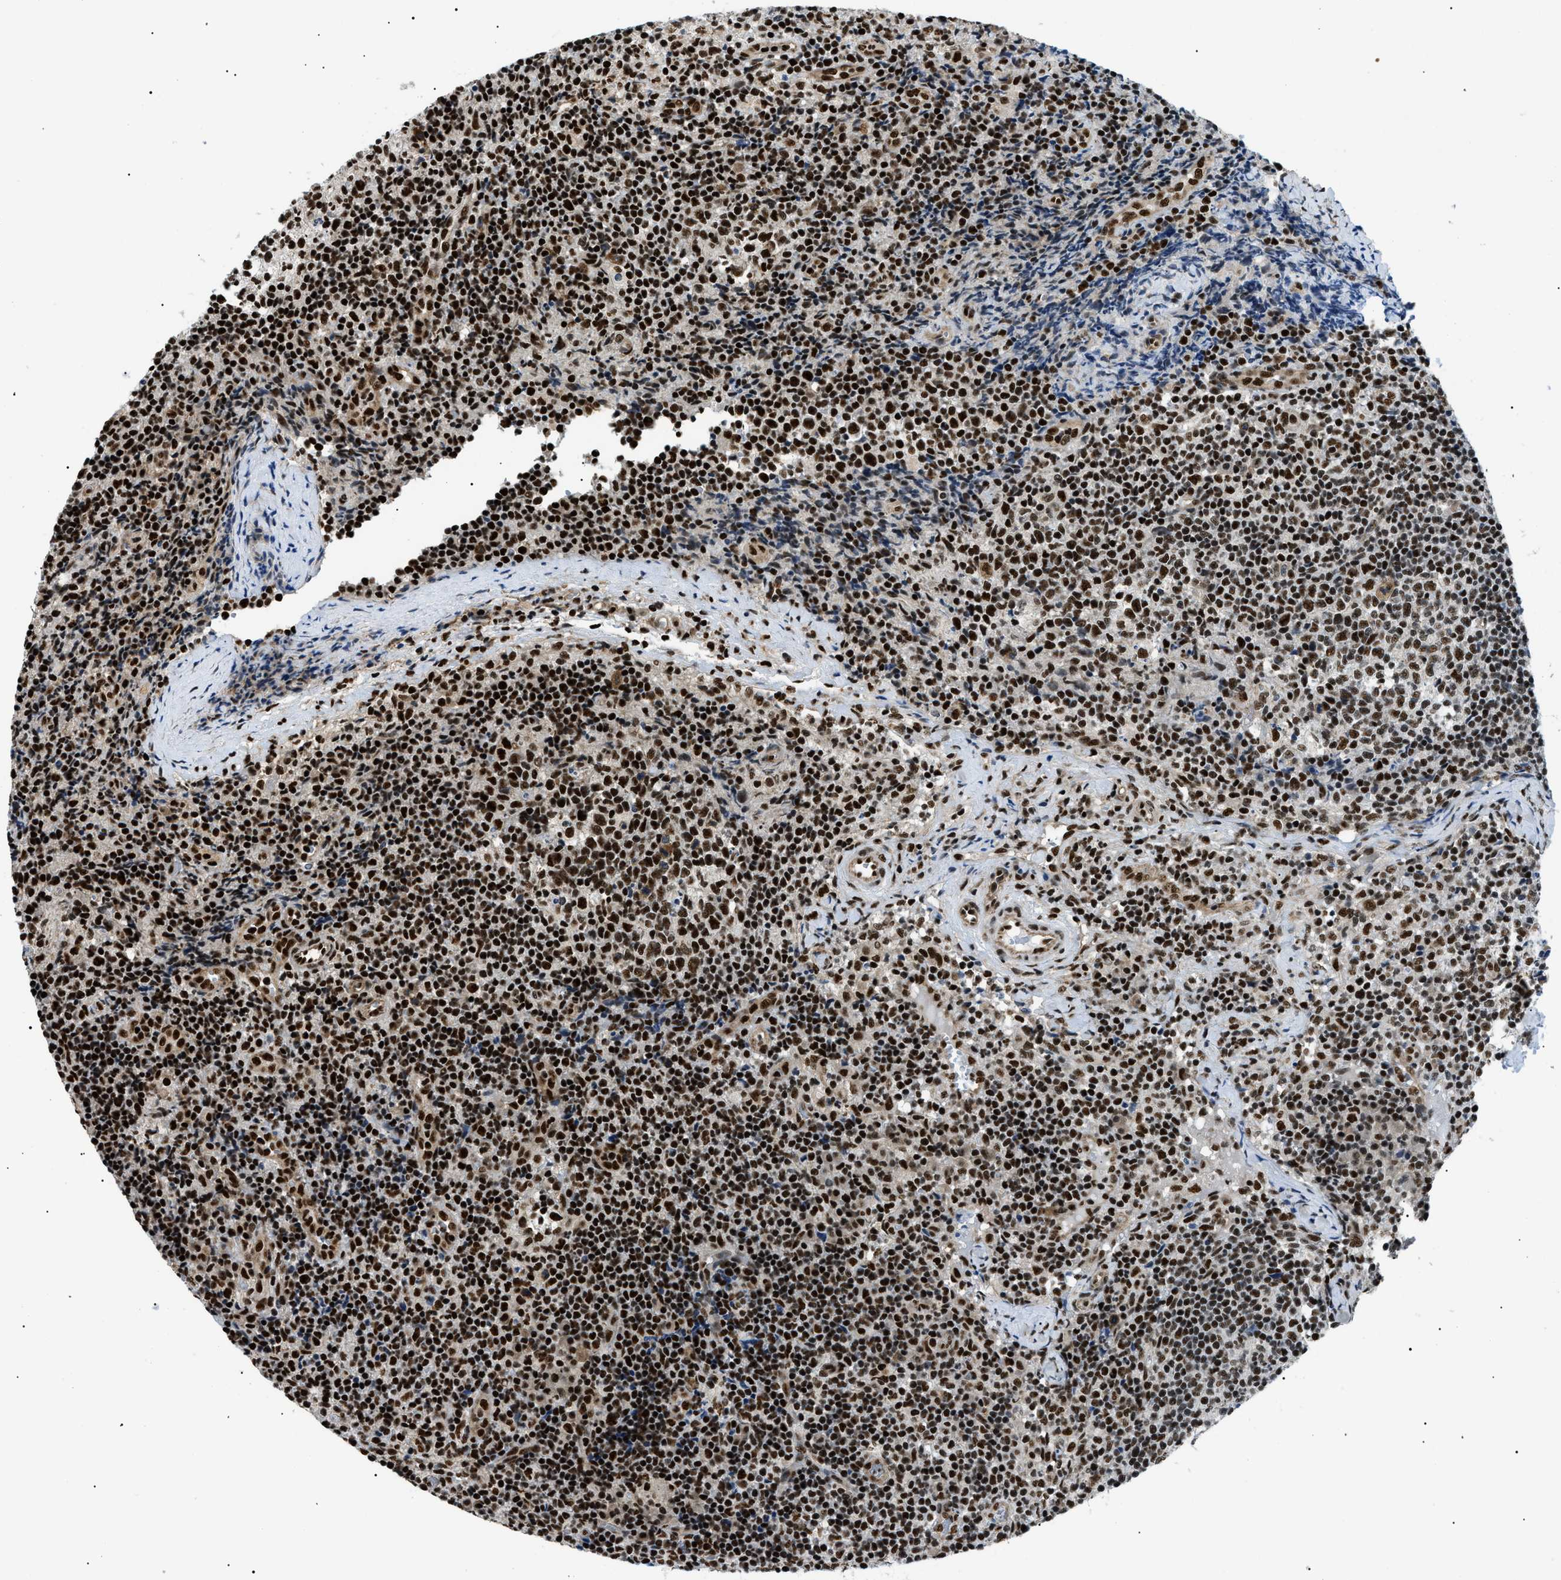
{"staining": {"intensity": "strong", "quantity": ">75%", "location": "nuclear"}, "tissue": "lymph node", "cell_type": "Germinal center cells", "image_type": "normal", "snomed": [{"axis": "morphology", "description": "Normal tissue, NOS"}, {"axis": "morphology", "description": "Inflammation, NOS"}, {"axis": "topography", "description": "Lymph node"}], "caption": "IHC micrograph of normal human lymph node stained for a protein (brown), which reveals high levels of strong nuclear staining in approximately >75% of germinal center cells.", "gene": "CWC25", "patient": {"sex": "male", "age": 55}}